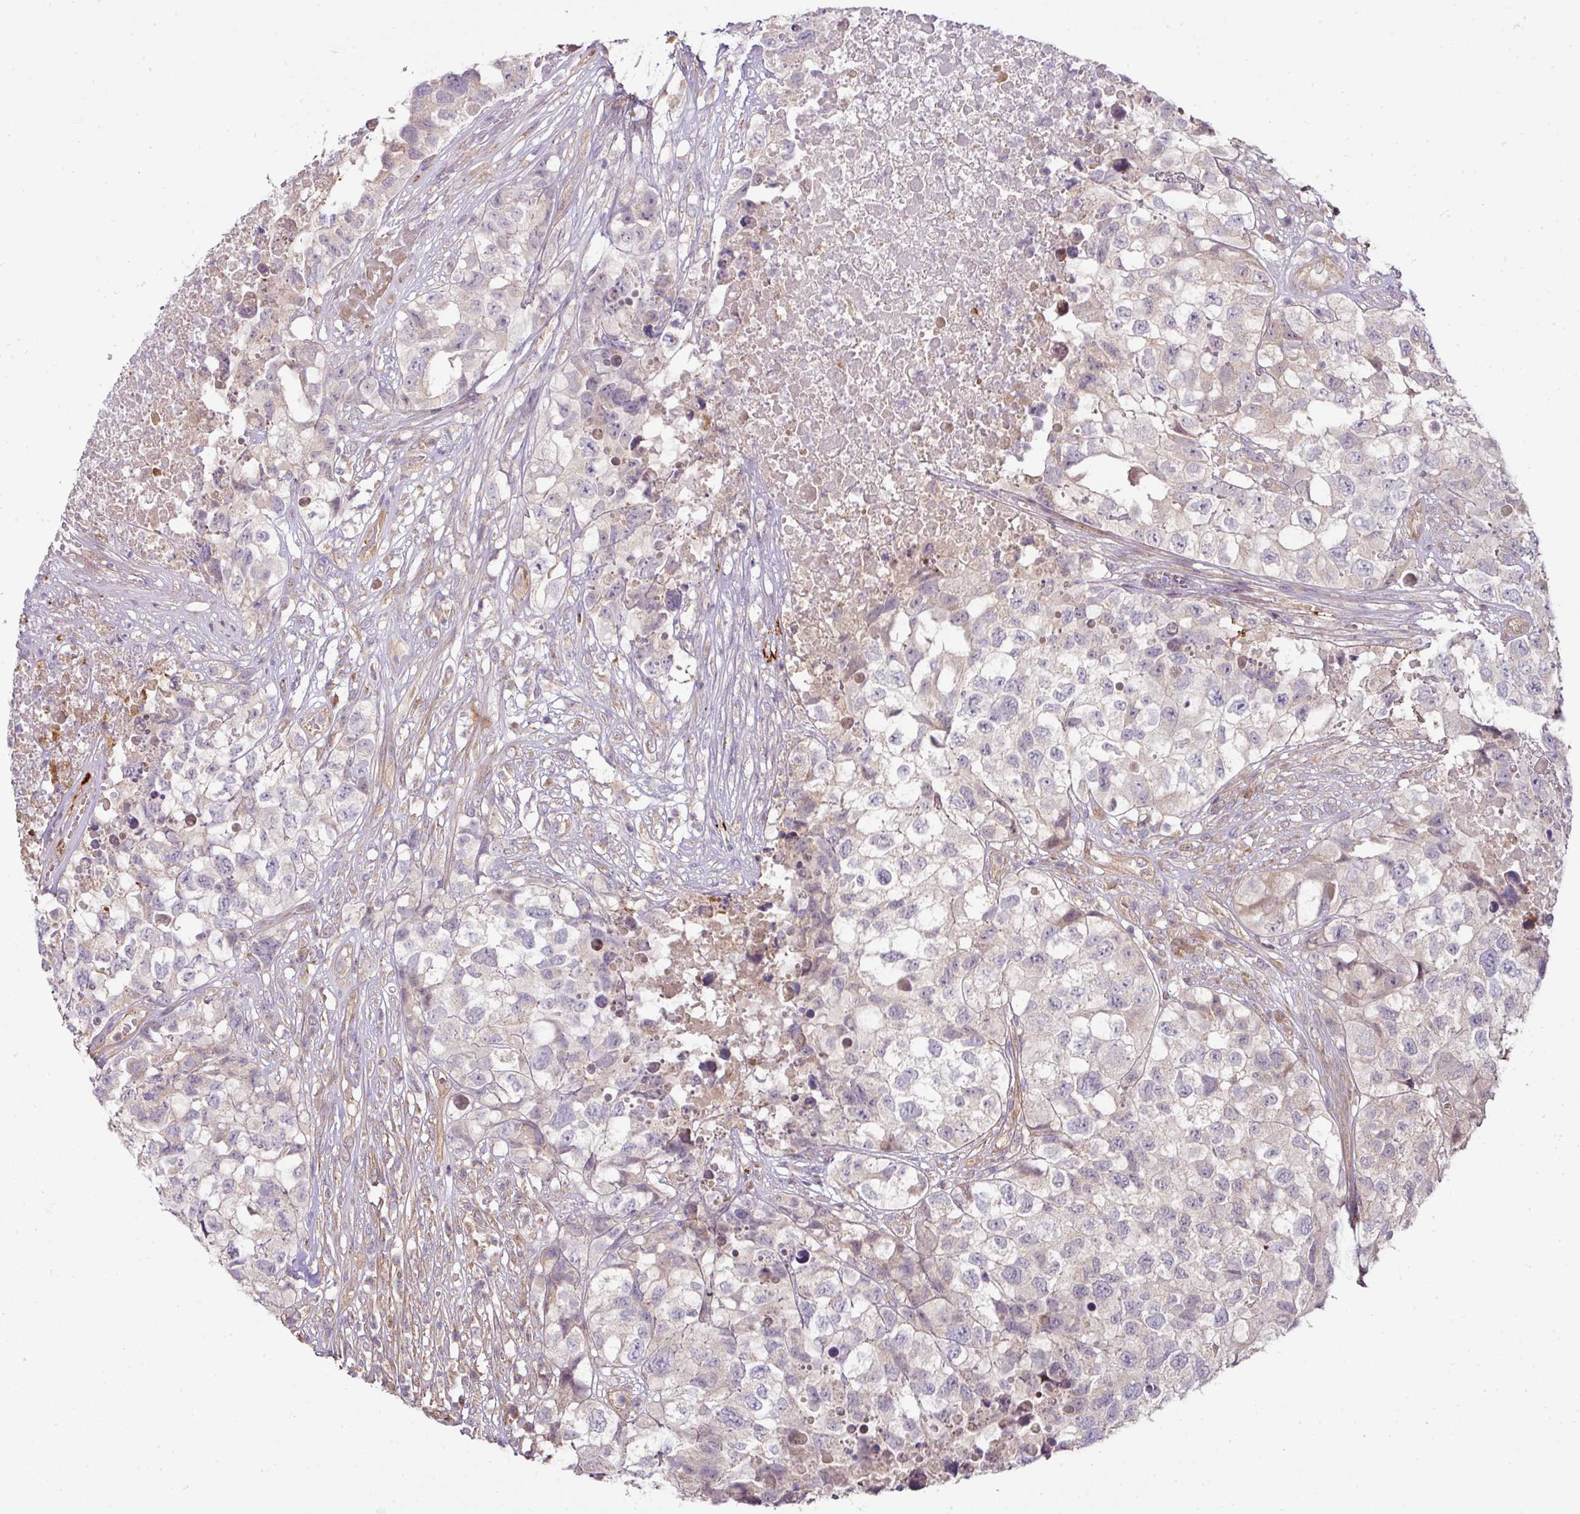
{"staining": {"intensity": "negative", "quantity": "none", "location": "none"}, "tissue": "testis cancer", "cell_type": "Tumor cells", "image_type": "cancer", "snomed": [{"axis": "morphology", "description": "Carcinoma, Embryonal, NOS"}, {"axis": "topography", "description": "Testis"}], "caption": "Immunohistochemical staining of human embryonal carcinoma (testis) displays no significant staining in tumor cells.", "gene": "STK35", "patient": {"sex": "male", "age": 83}}